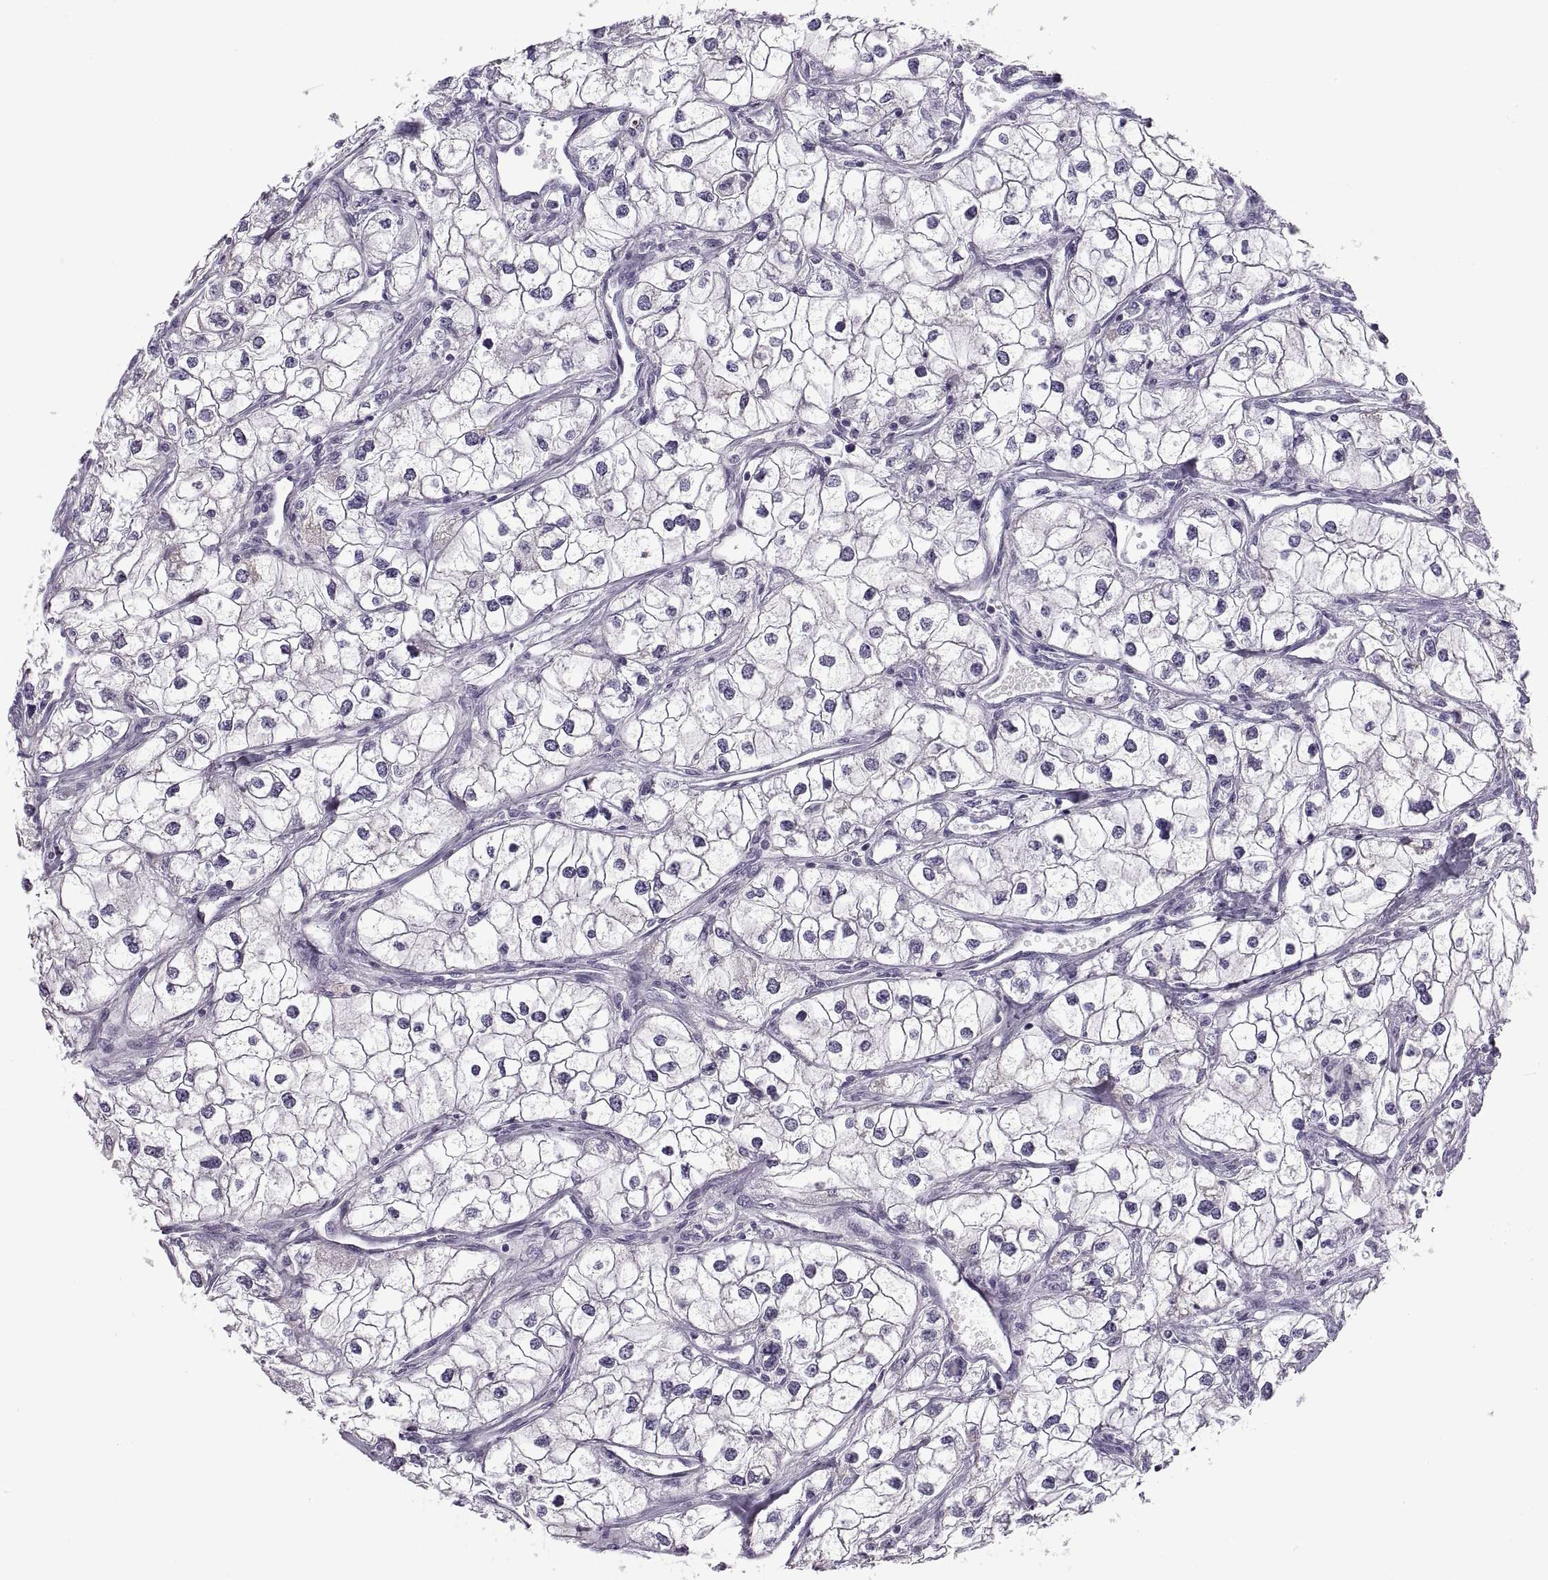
{"staining": {"intensity": "negative", "quantity": "none", "location": "none"}, "tissue": "renal cancer", "cell_type": "Tumor cells", "image_type": "cancer", "snomed": [{"axis": "morphology", "description": "Adenocarcinoma, NOS"}, {"axis": "topography", "description": "Kidney"}], "caption": "Tumor cells are negative for protein expression in human renal adenocarcinoma.", "gene": "C3orf22", "patient": {"sex": "male", "age": 59}}